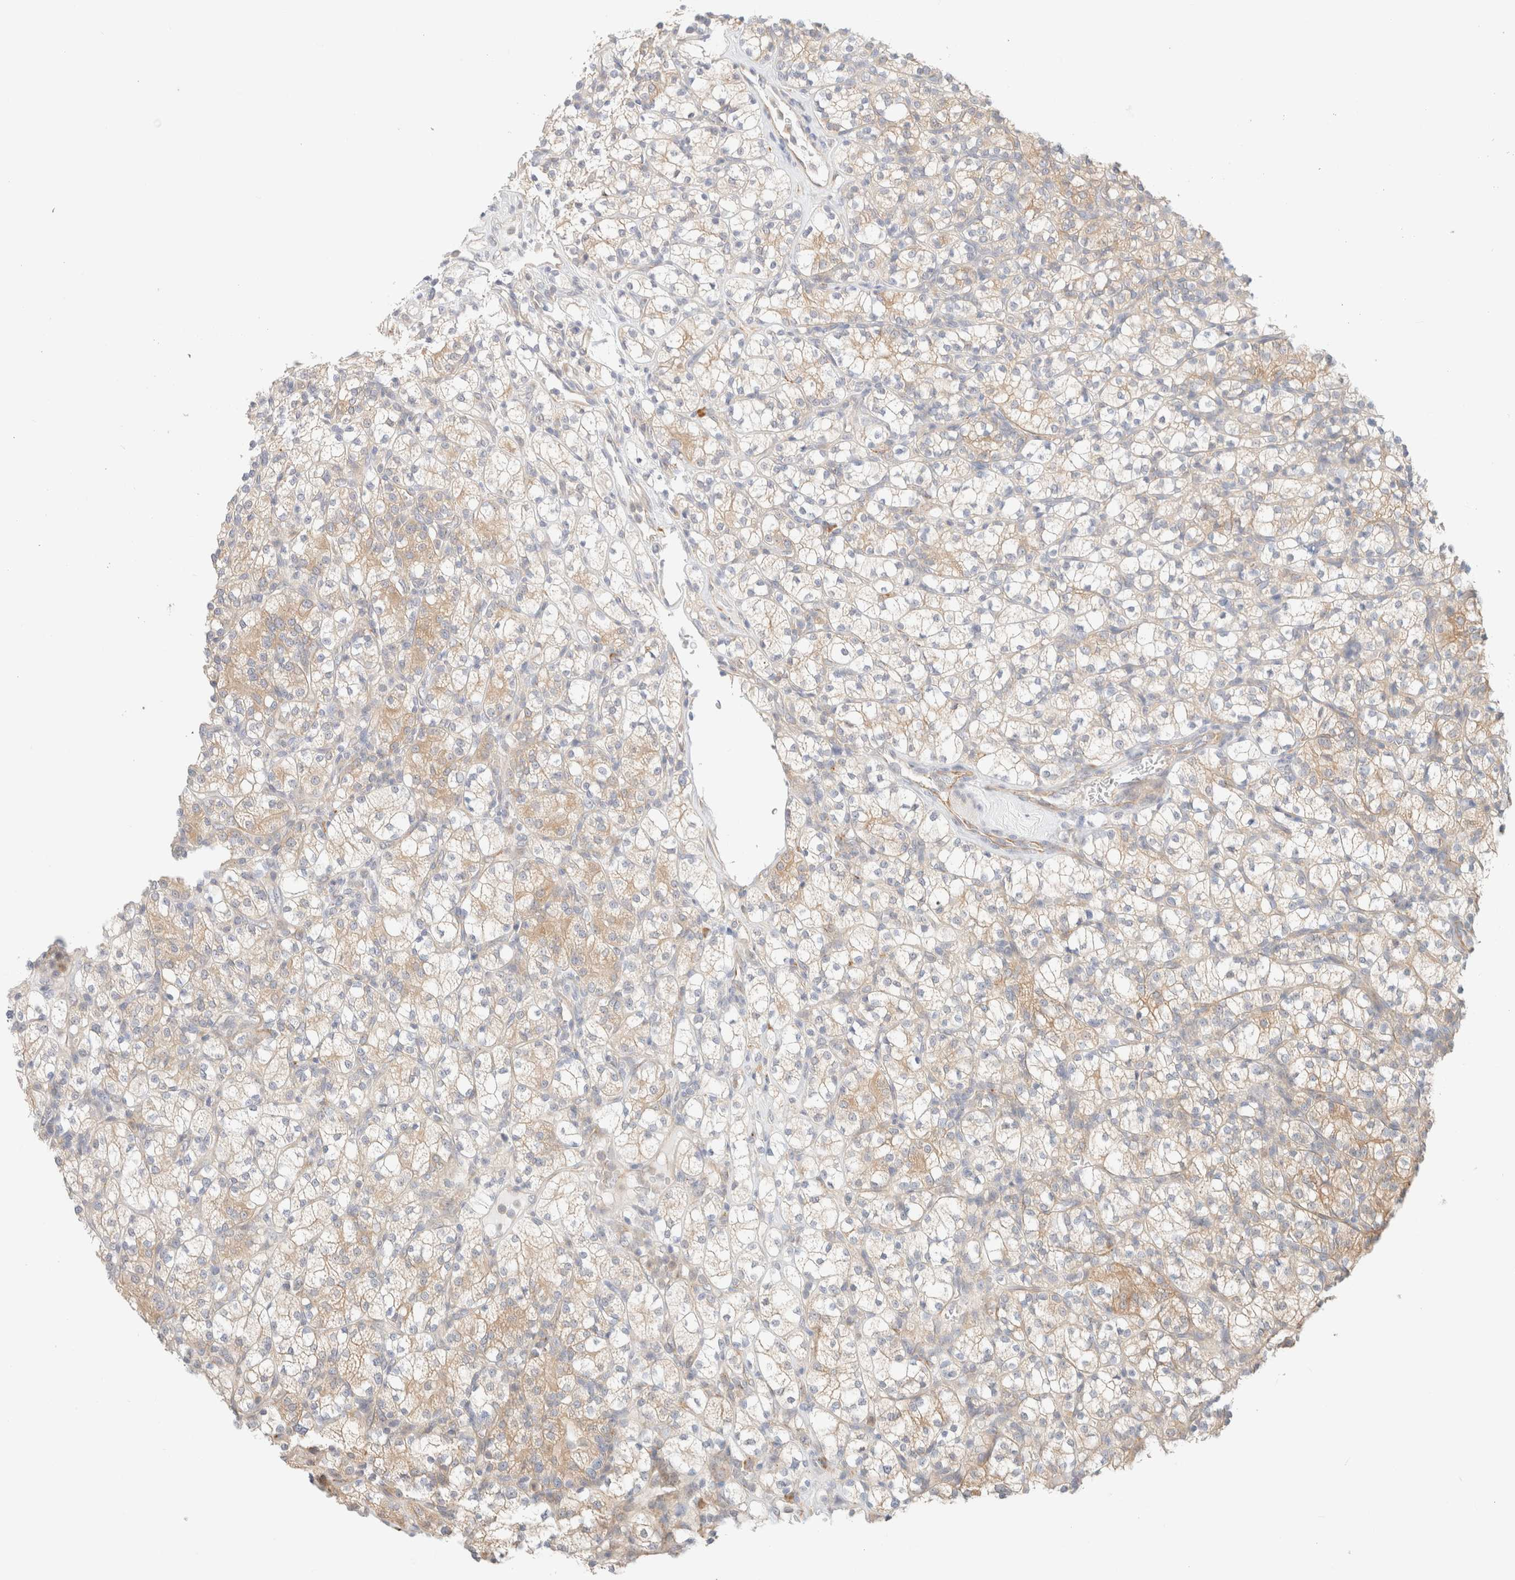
{"staining": {"intensity": "weak", "quantity": "25%-75%", "location": "cytoplasmic/membranous"}, "tissue": "renal cancer", "cell_type": "Tumor cells", "image_type": "cancer", "snomed": [{"axis": "morphology", "description": "Adenocarcinoma, NOS"}, {"axis": "topography", "description": "Kidney"}], "caption": "Immunohistochemical staining of human renal adenocarcinoma displays weak cytoplasmic/membranous protein expression in about 25%-75% of tumor cells.", "gene": "UNC13B", "patient": {"sex": "male", "age": 77}}